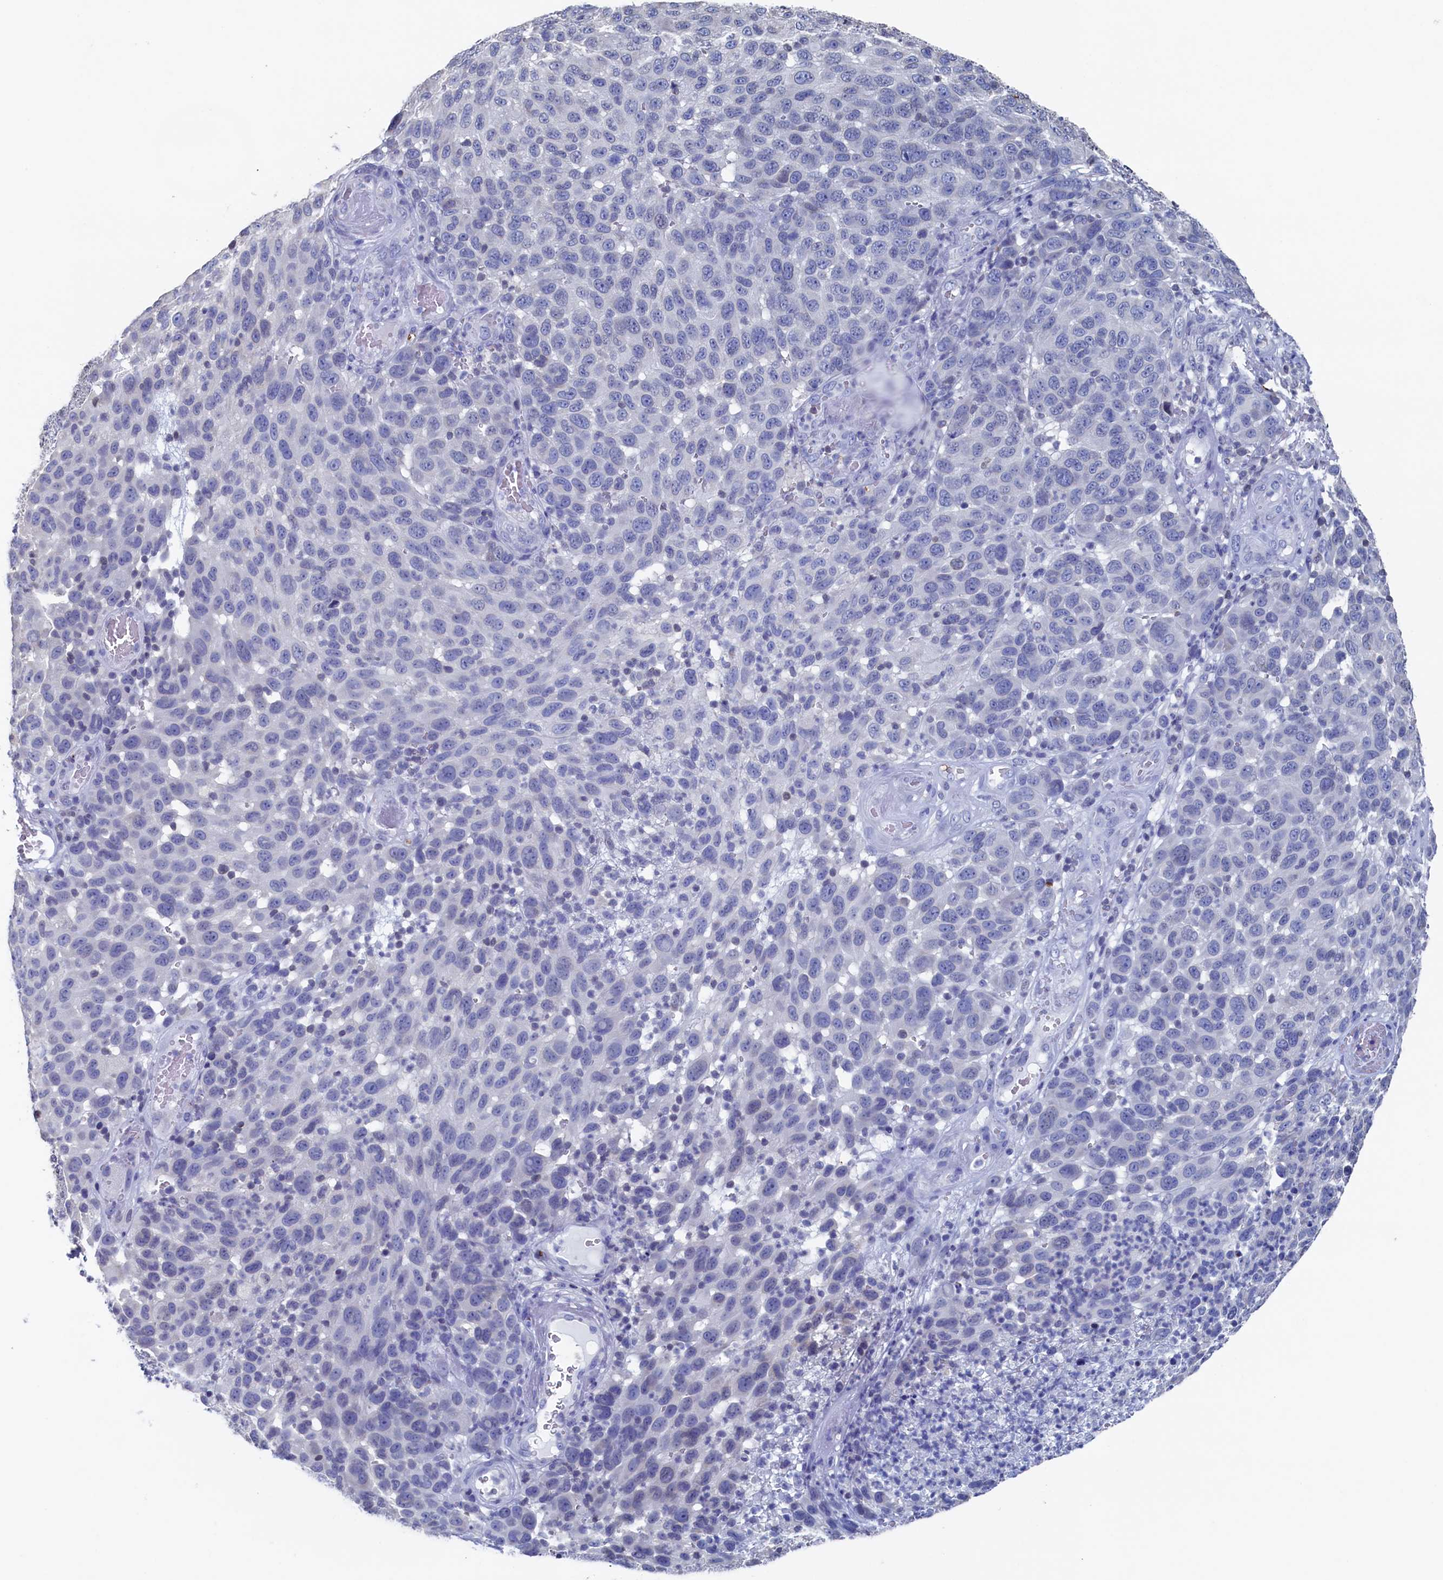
{"staining": {"intensity": "negative", "quantity": "none", "location": "none"}, "tissue": "melanoma", "cell_type": "Tumor cells", "image_type": "cancer", "snomed": [{"axis": "morphology", "description": "Malignant melanoma, NOS"}, {"axis": "topography", "description": "Skin"}], "caption": "The IHC micrograph has no significant expression in tumor cells of malignant melanoma tissue.", "gene": "C11orf54", "patient": {"sex": "male", "age": 49}}